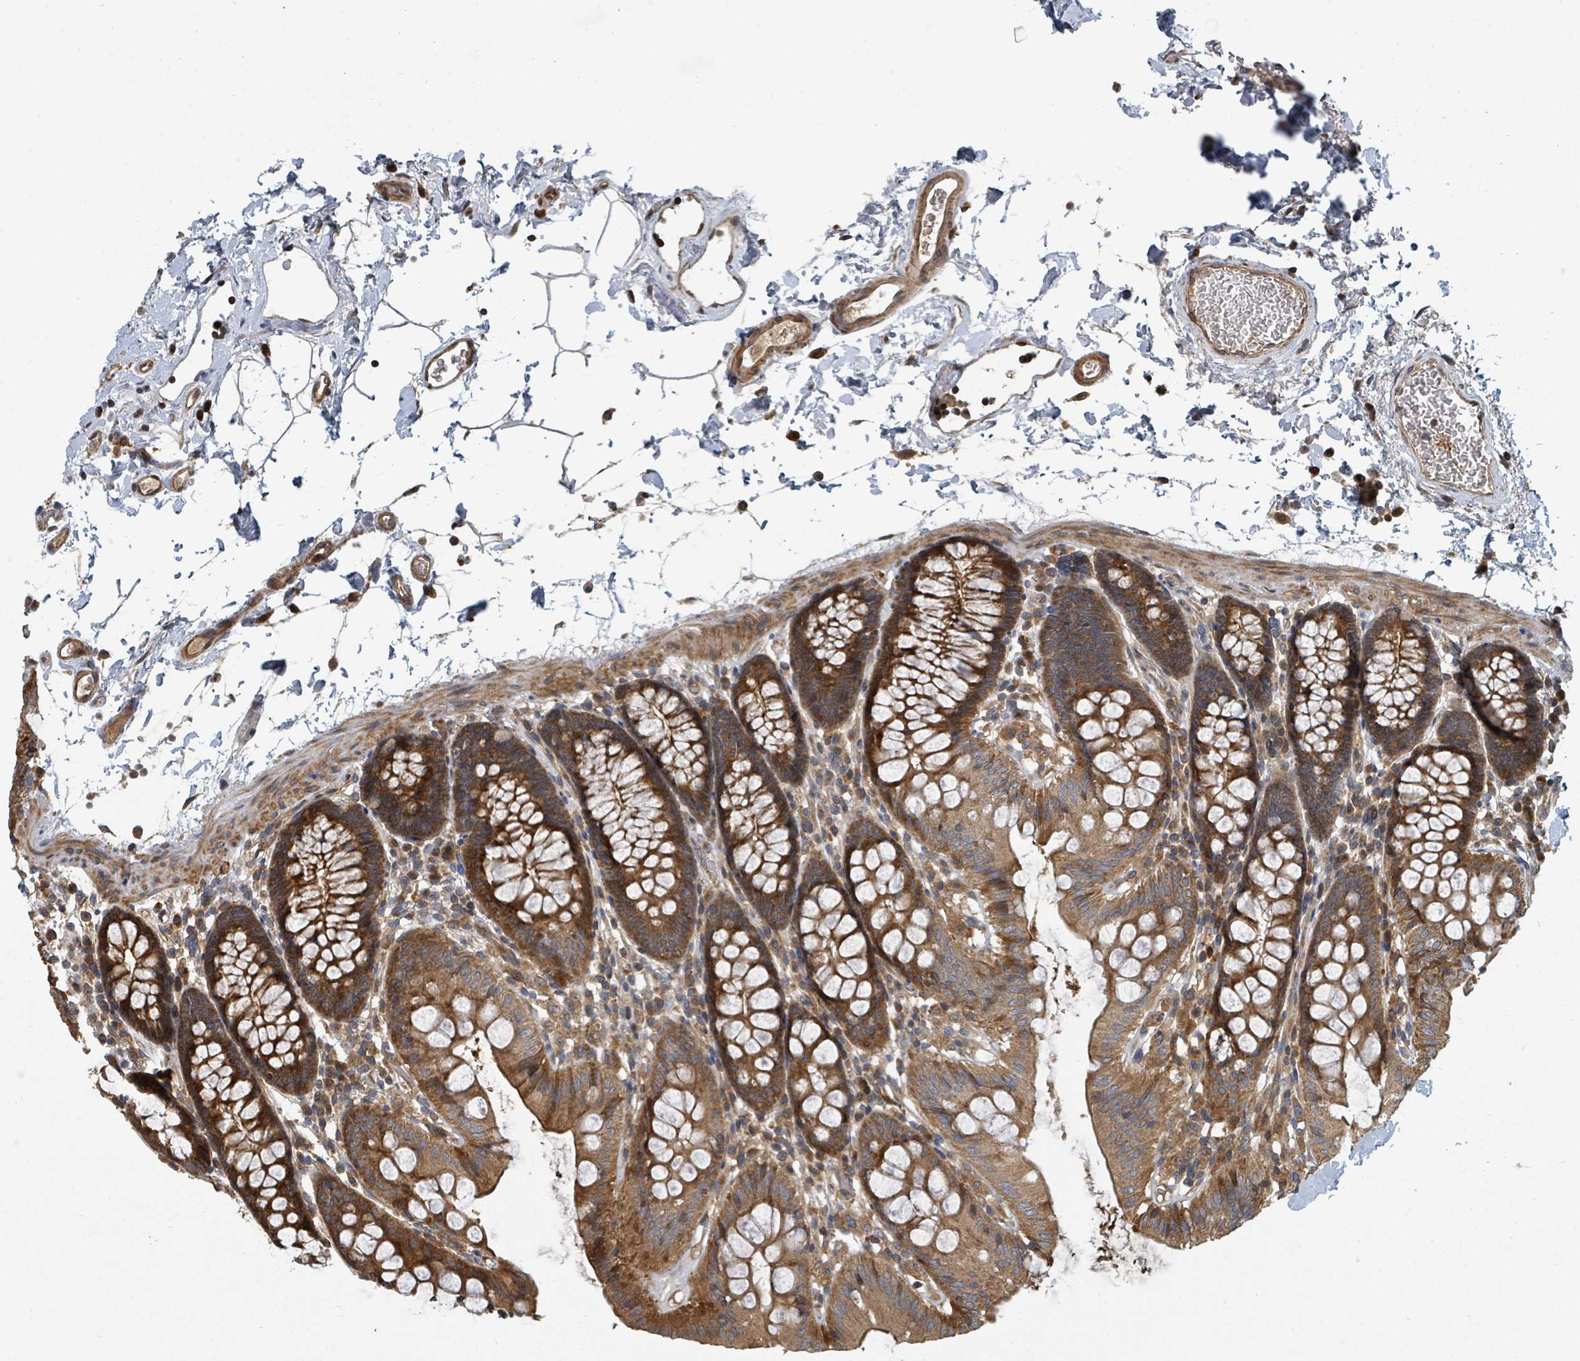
{"staining": {"intensity": "moderate", "quantity": ">75%", "location": "cytoplasmic/membranous"}, "tissue": "colon", "cell_type": "Endothelial cells", "image_type": "normal", "snomed": [{"axis": "morphology", "description": "Normal tissue, NOS"}, {"axis": "topography", "description": "Colon"}], "caption": "Protein staining exhibits moderate cytoplasmic/membranous expression in about >75% of endothelial cells in normal colon. Nuclei are stained in blue.", "gene": "DPM1", "patient": {"sex": "male", "age": 75}}